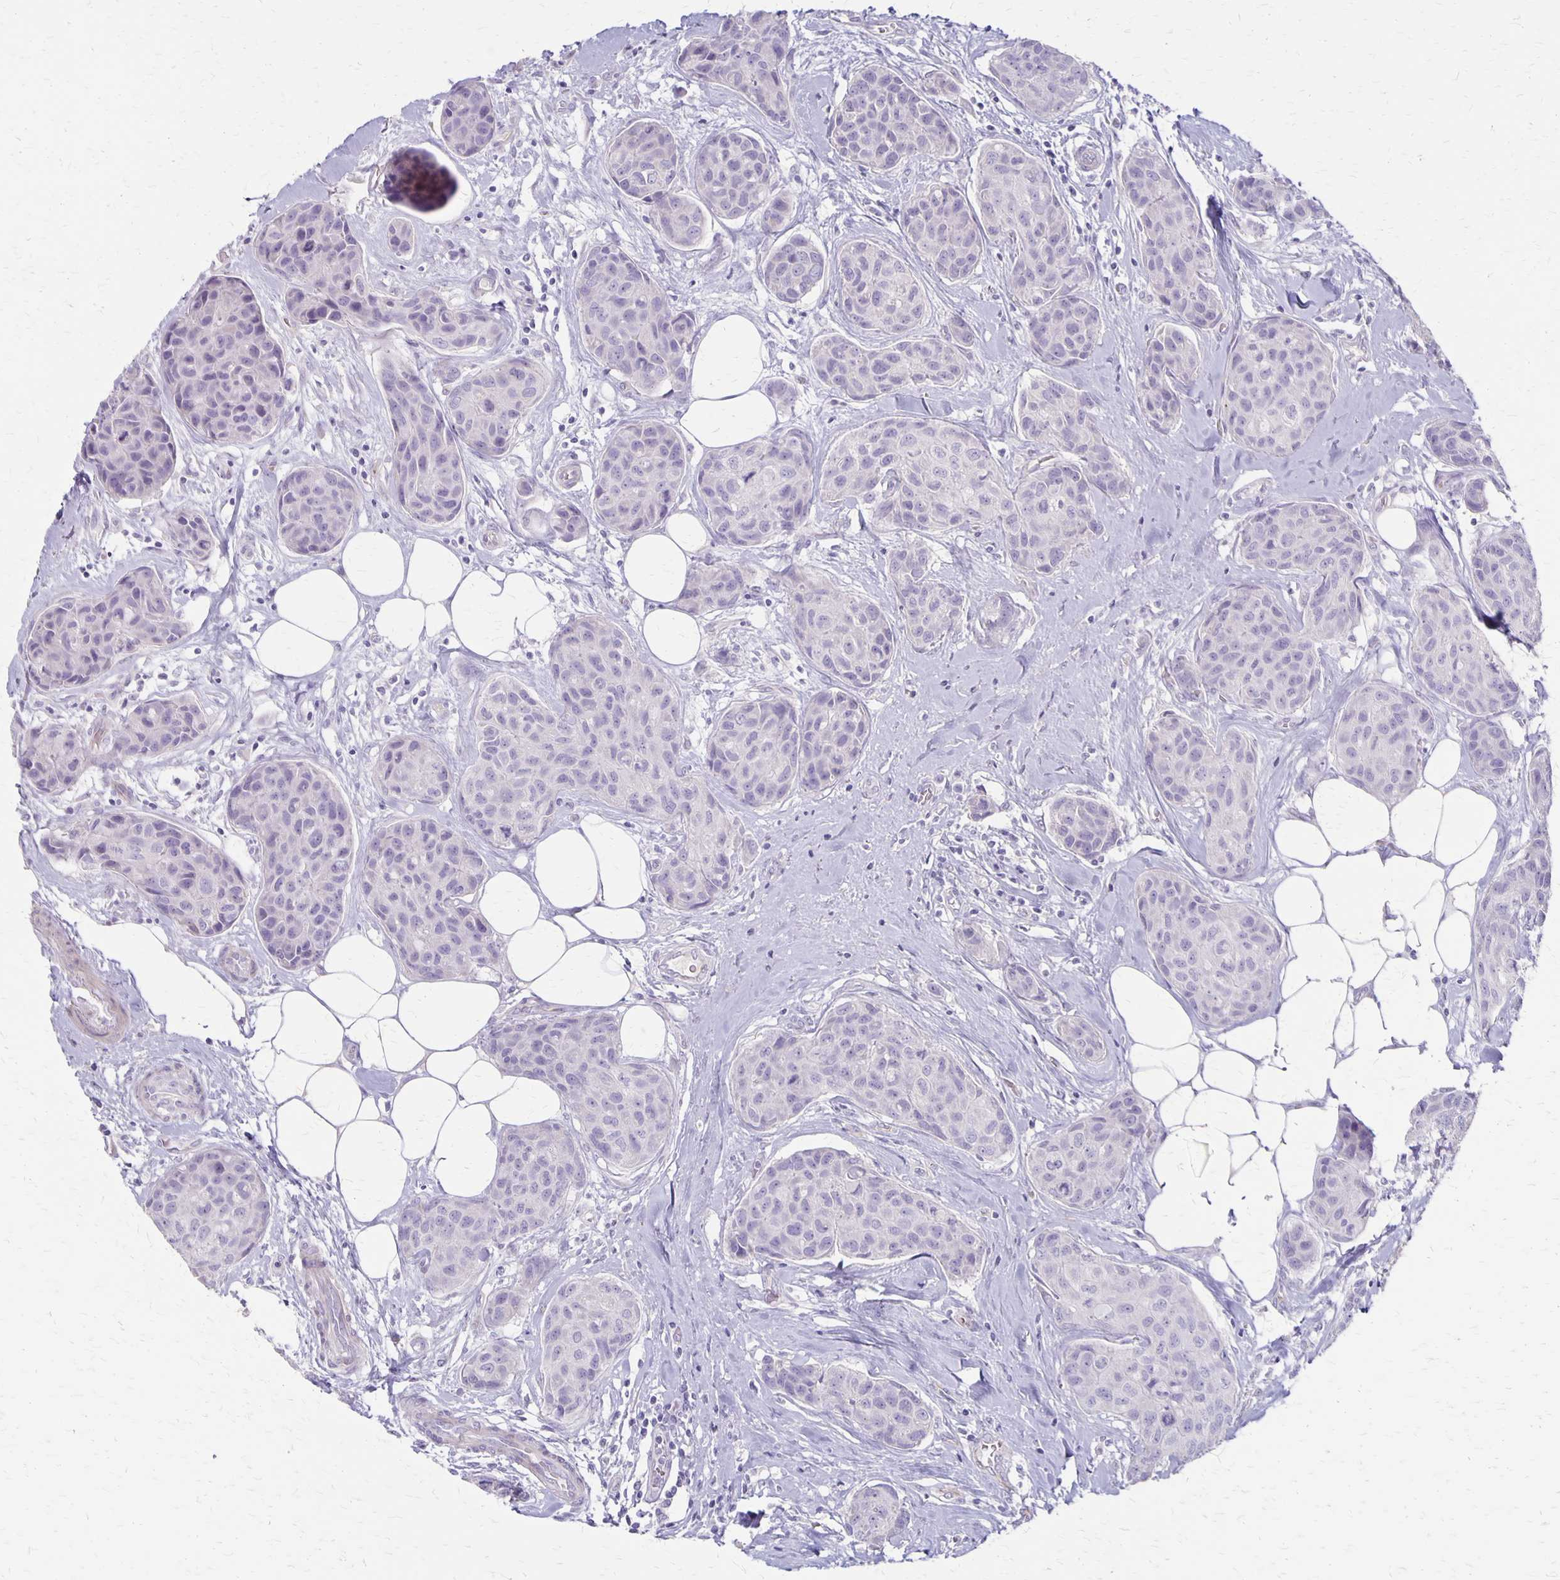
{"staining": {"intensity": "negative", "quantity": "none", "location": "none"}, "tissue": "breast cancer", "cell_type": "Tumor cells", "image_type": "cancer", "snomed": [{"axis": "morphology", "description": "Duct carcinoma"}, {"axis": "topography", "description": "Breast"}], "caption": "Tumor cells show no significant protein positivity in breast intraductal carcinoma.", "gene": "HOMER1", "patient": {"sex": "female", "age": 80}}